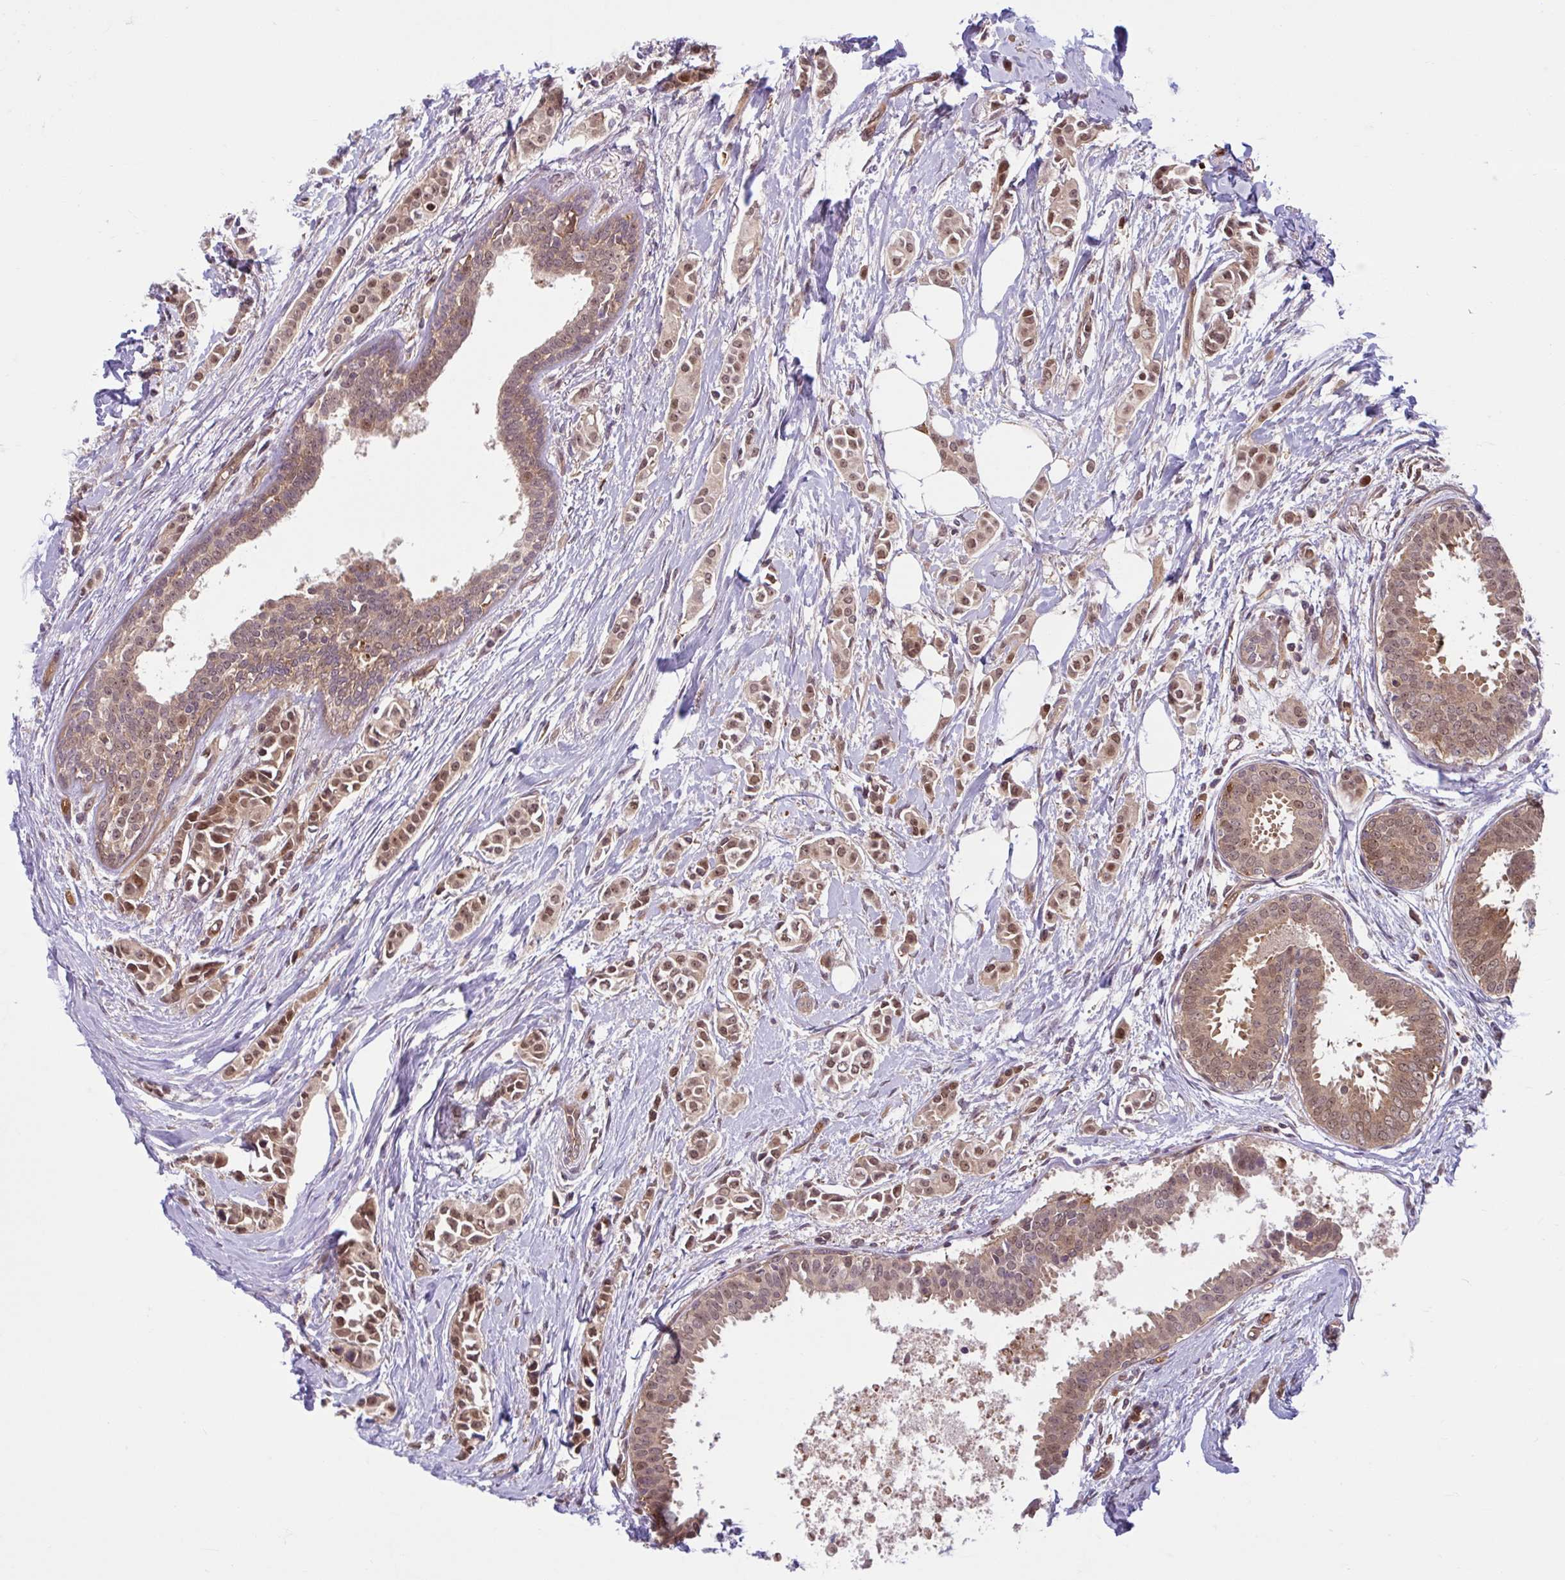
{"staining": {"intensity": "moderate", "quantity": ">75%", "location": "nuclear"}, "tissue": "breast cancer", "cell_type": "Tumor cells", "image_type": "cancer", "snomed": [{"axis": "morphology", "description": "Duct carcinoma"}, {"axis": "topography", "description": "Breast"}], "caption": "The micrograph demonstrates a brown stain indicating the presence of a protein in the nuclear of tumor cells in breast cancer (invasive ductal carcinoma).", "gene": "HMBS", "patient": {"sex": "female", "age": 64}}